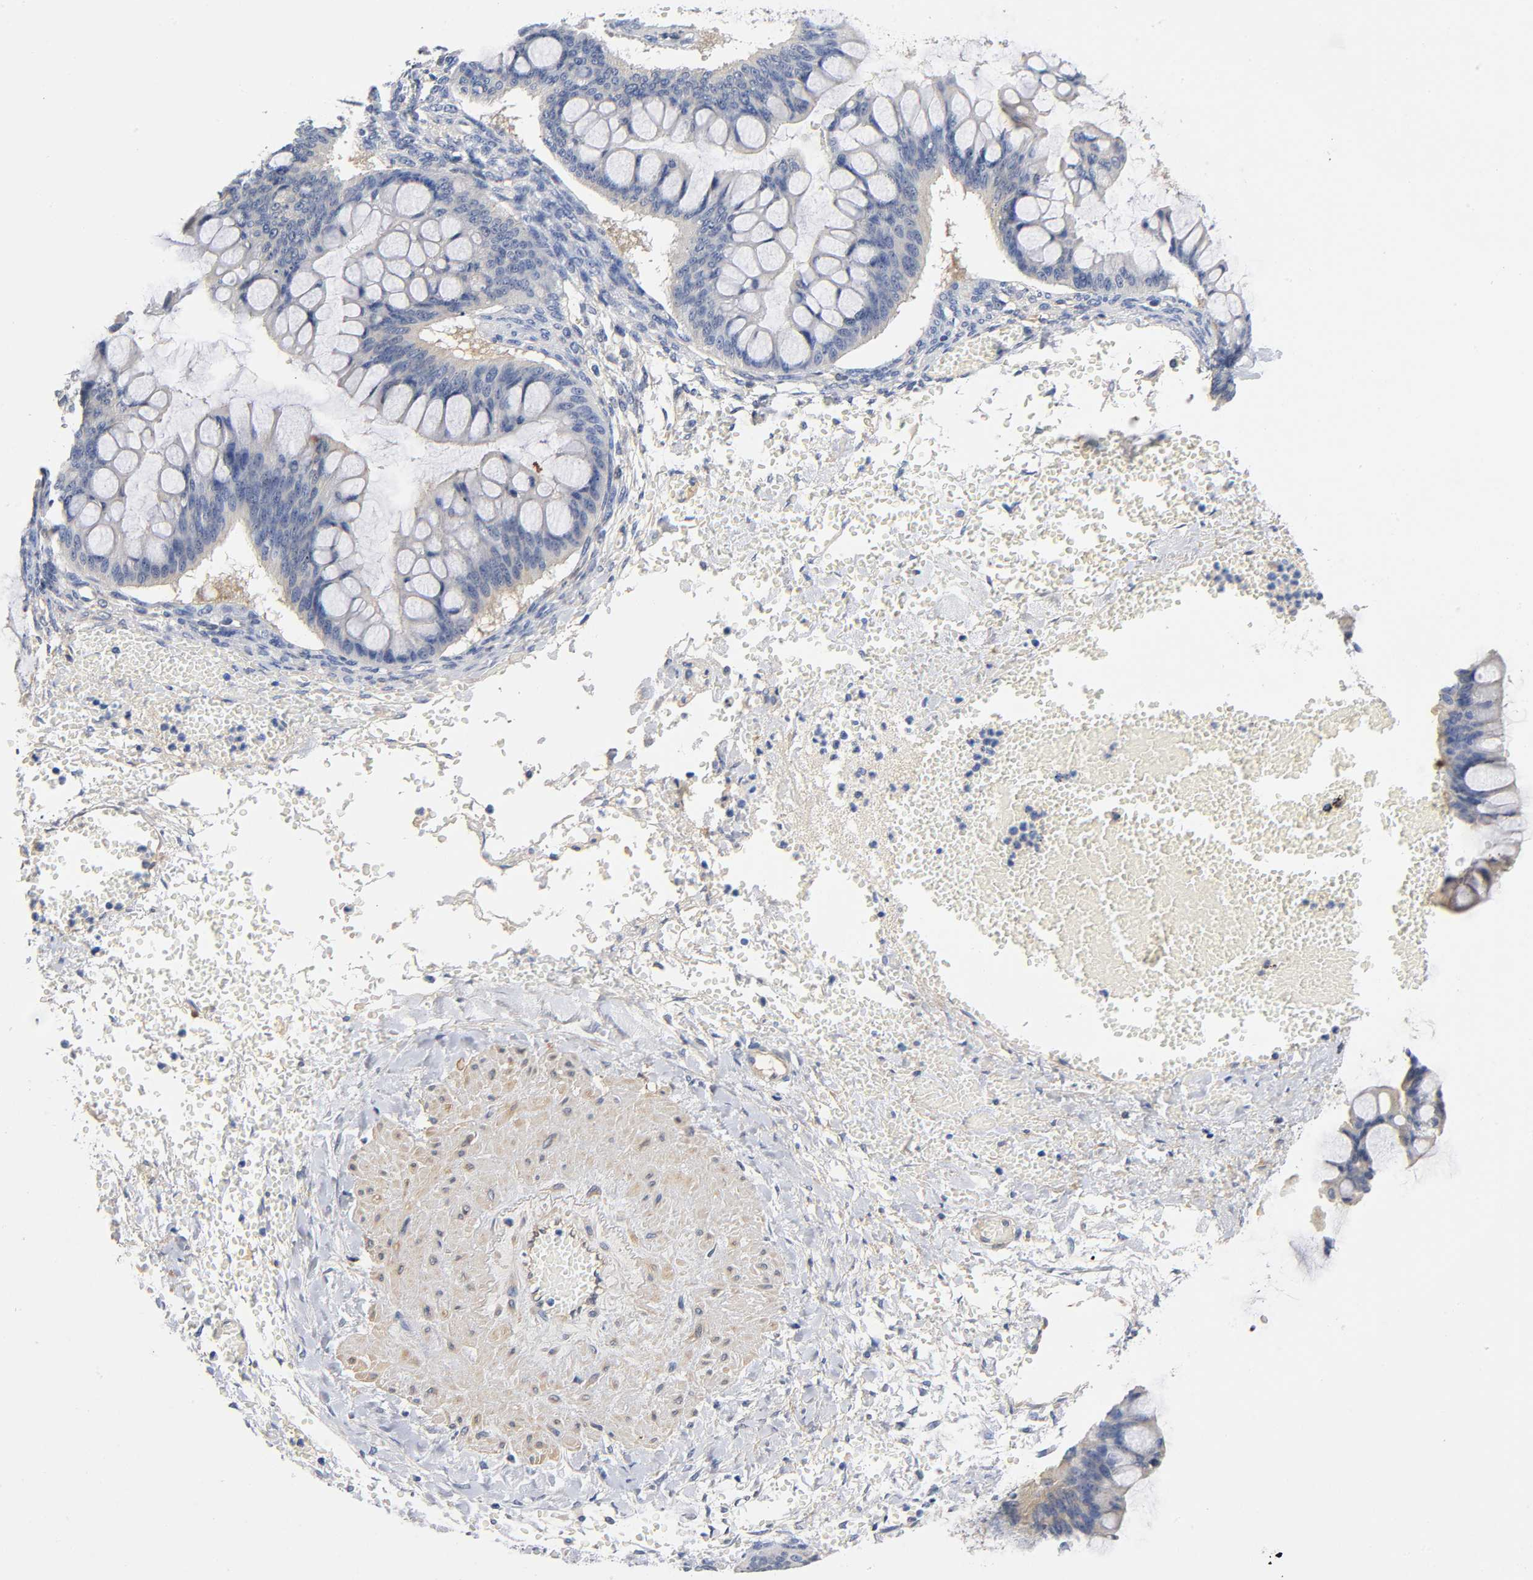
{"staining": {"intensity": "weak", "quantity": "<25%", "location": "cytoplasmic/membranous"}, "tissue": "ovarian cancer", "cell_type": "Tumor cells", "image_type": "cancer", "snomed": [{"axis": "morphology", "description": "Cystadenocarcinoma, mucinous, NOS"}, {"axis": "topography", "description": "Ovary"}], "caption": "Tumor cells show no significant protein staining in ovarian mucinous cystadenocarcinoma.", "gene": "TNC", "patient": {"sex": "female", "age": 73}}